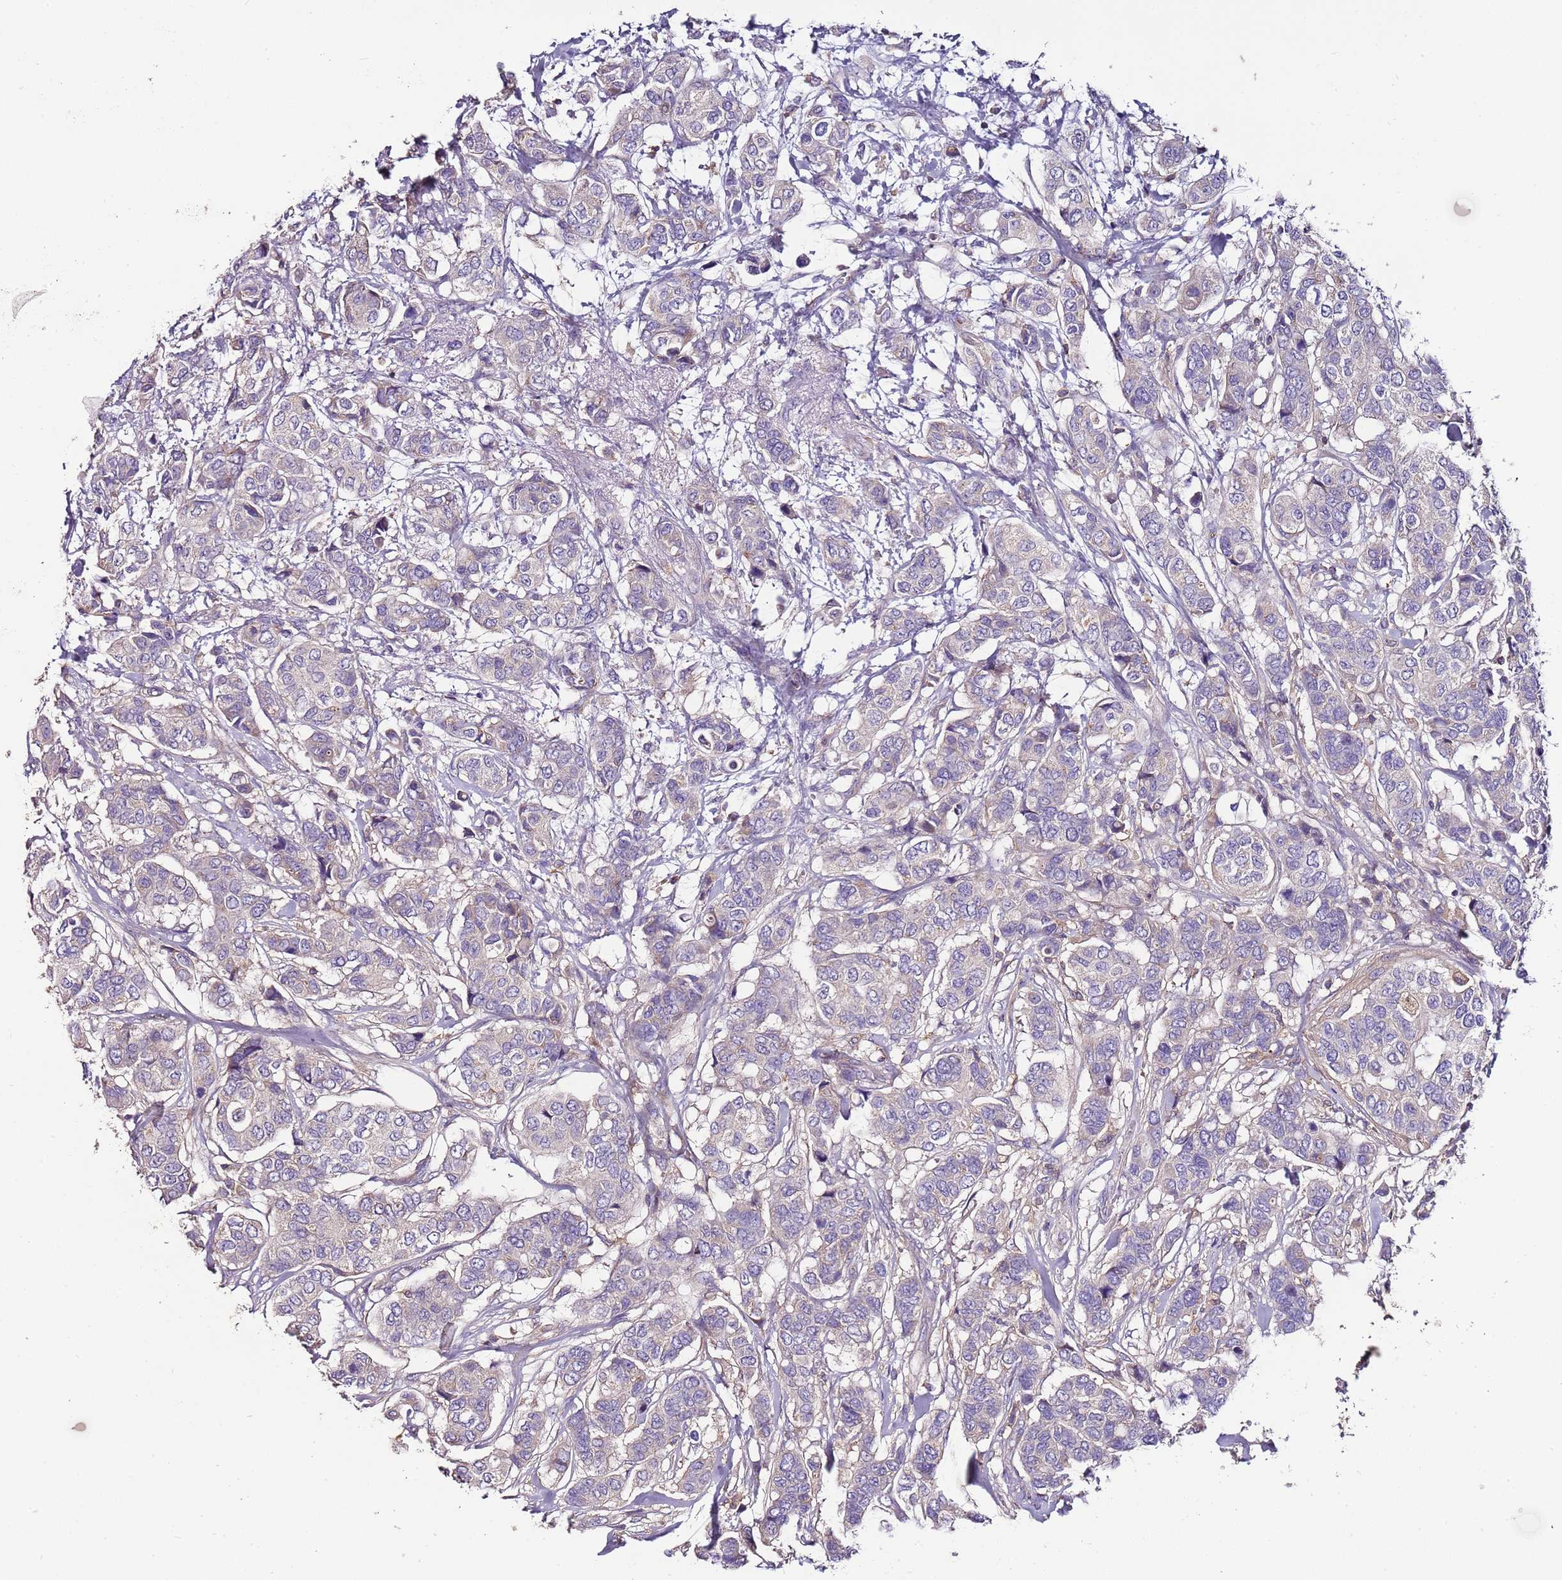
{"staining": {"intensity": "negative", "quantity": "none", "location": "none"}, "tissue": "breast cancer", "cell_type": "Tumor cells", "image_type": "cancer", "snomed": [{"axis": "morphology", "description": "Lobular carcinoma"}, {"axis": "topography", "description": "Breast"}], "caption": "Immunohistochemistry (IHC) of breast cancer shows no staining in tumor cells. Brightfield microscopy of immunohistochemistry (IHC) stained with DAB (3,3'-diaminobenzidine) (brown) and hematoxylin (blue), captured at high magnification.", "gene": "IGIP", "patient": {"sex": "female", "age": 51}}